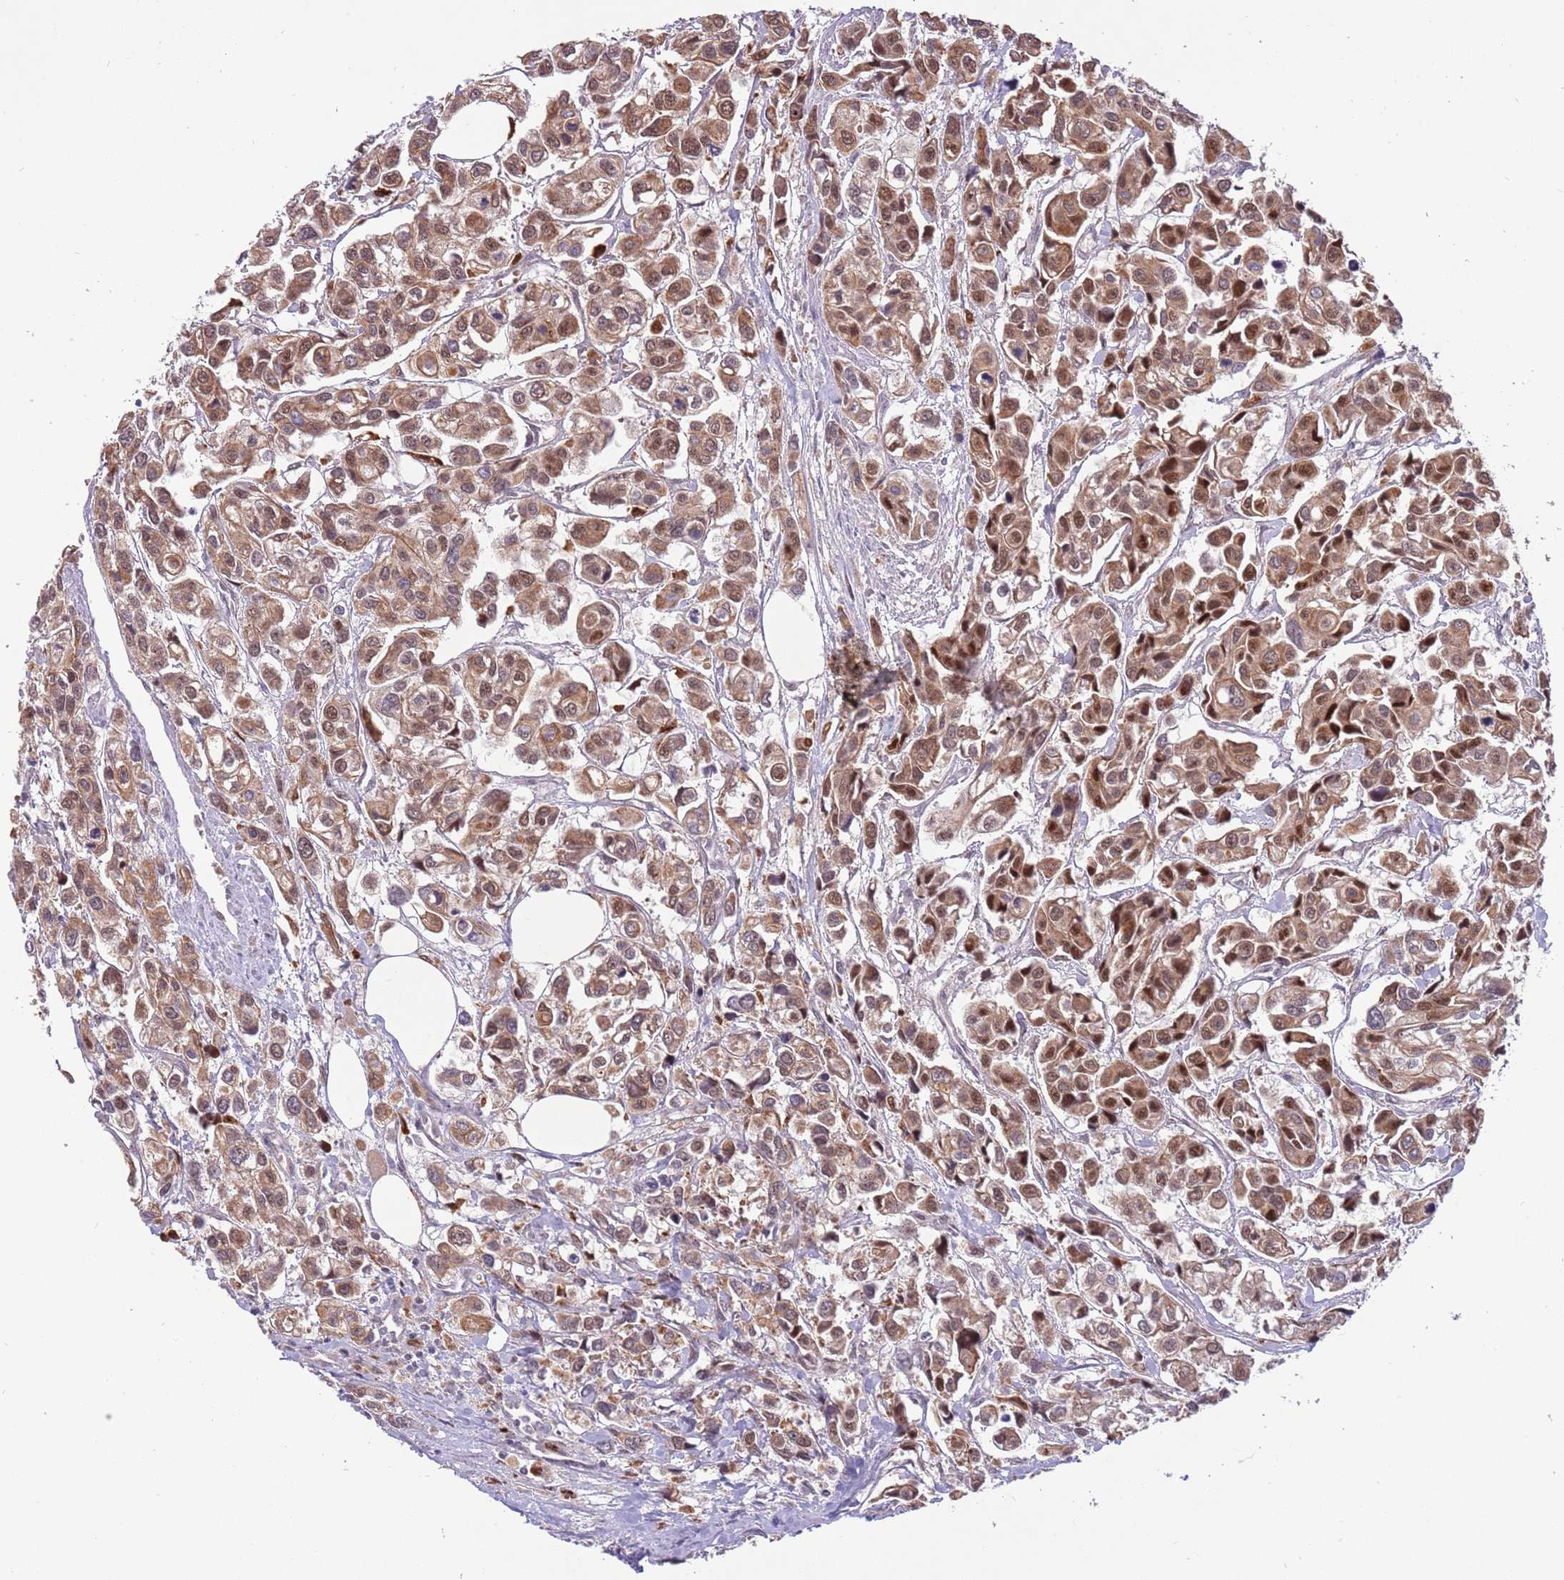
{"staining": {"intensity": "moderate", "quantity": ">75%", "location": "cytoplasmic/membranous,nuclear"}, "tissue": "urothelial cancer", "cell_type": "Tumor cells", "image_type": "cancer", "snomed": [{"axis": "morphology", "description": "Urothelial carcinoma, High grade"}, {"axis": "topography", "description": "Urinary bladder"}], "caption": "A micrograph of human urothelial carcinoma (high-grade) stained for a protein exhibits moderate cytoplasmic/membranous and nuclear brown staining in tumor cells.", "gene": "TRIM27", "patient": {"sex": "male", "age": 67}}